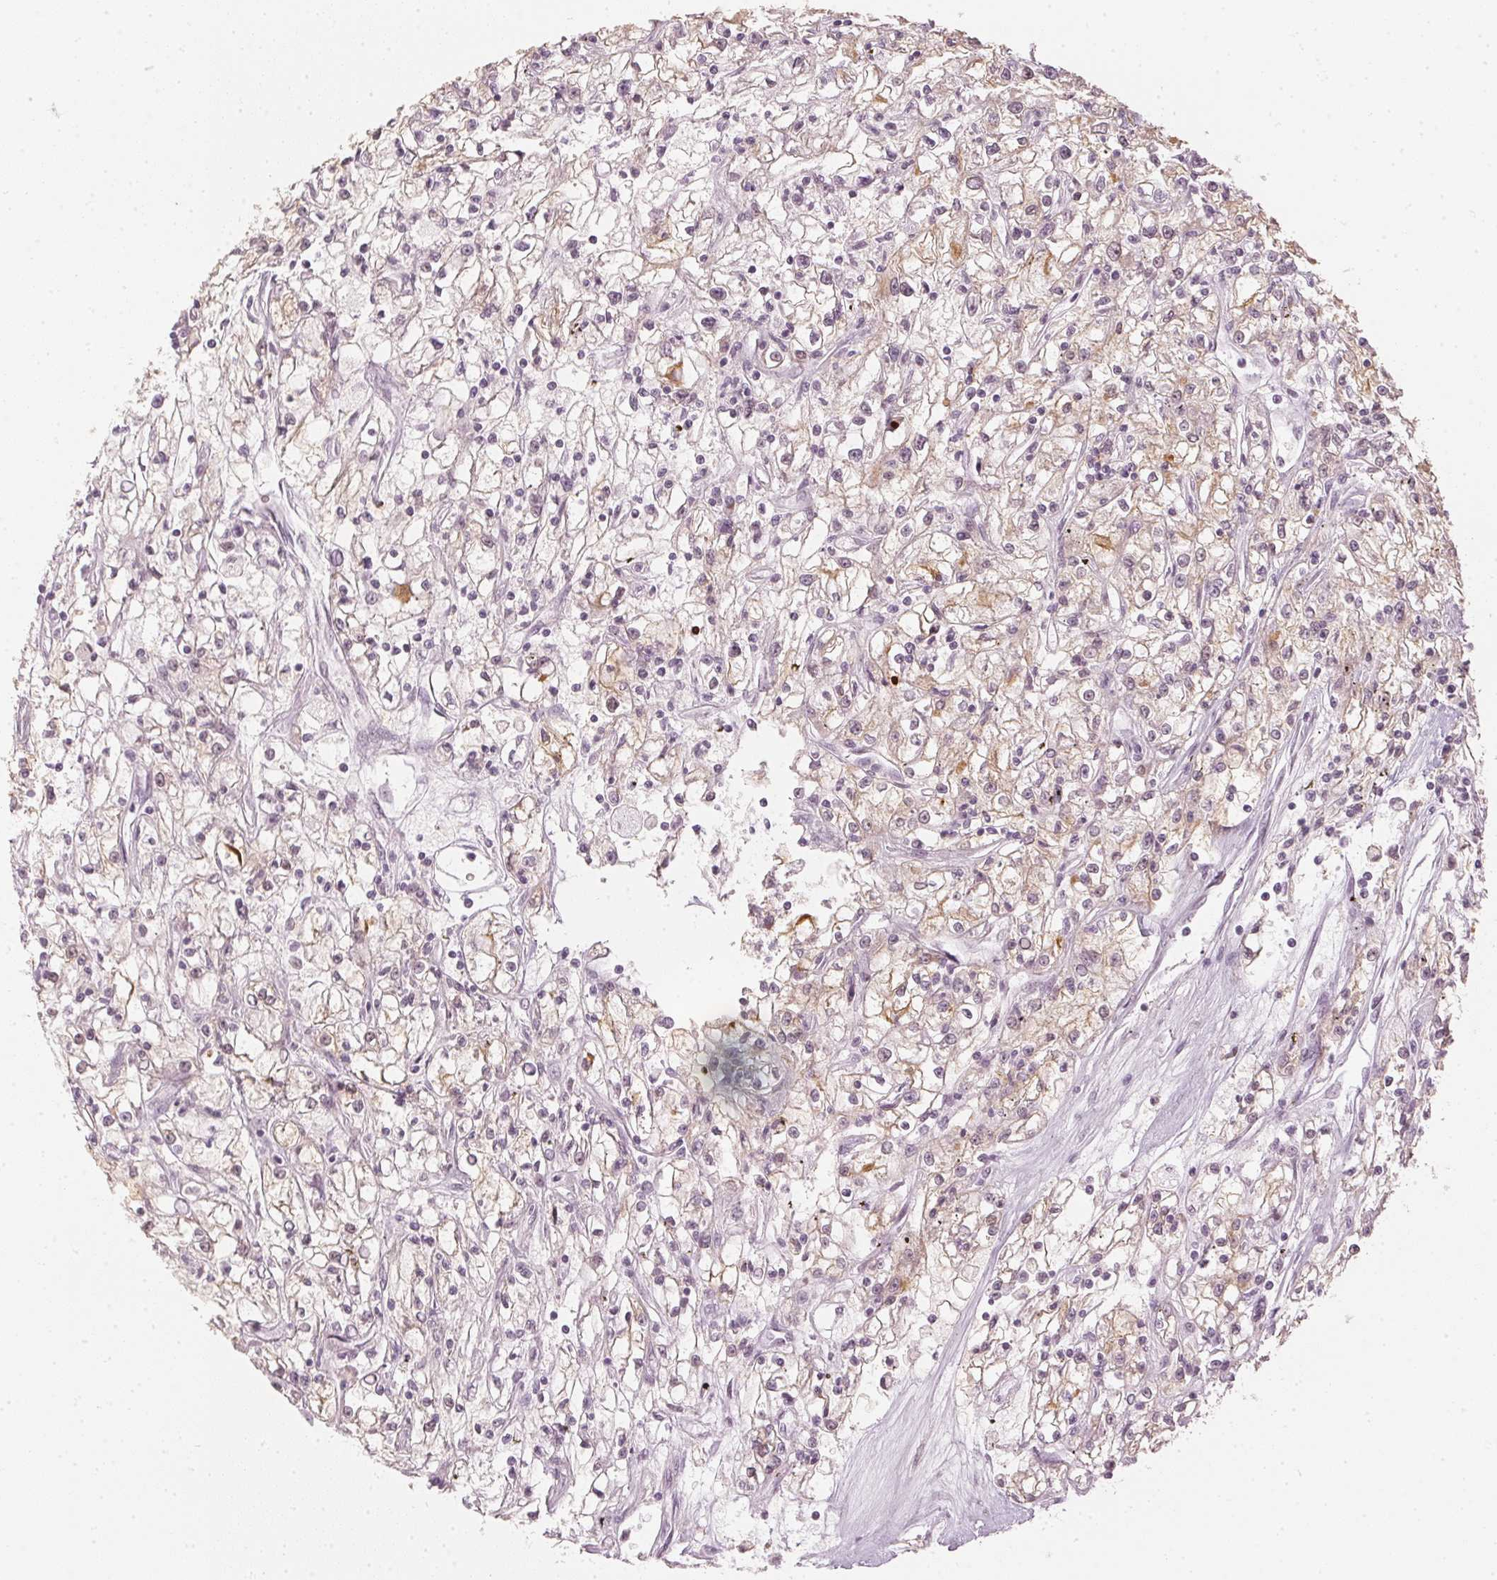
{"staining": {"intensity": "negative", "quantity": "none", "location": "none"}, "tissue": "renal cancer", "cell_type": "Tumor cells", "image_type": "cancer", "snomed": [{"axis": "morphology", "description": "Adenocarcinoma, NOS"}, {"axis": "topography", "description": "Kidney"}], "caption": "This is an immunohistochemistry micrograph of renal cancer (adenocarcinoma). There is no positivity in tumor cells.", "gene": "SLC39A3", "patient": {"sex": "female", "age": 59}}